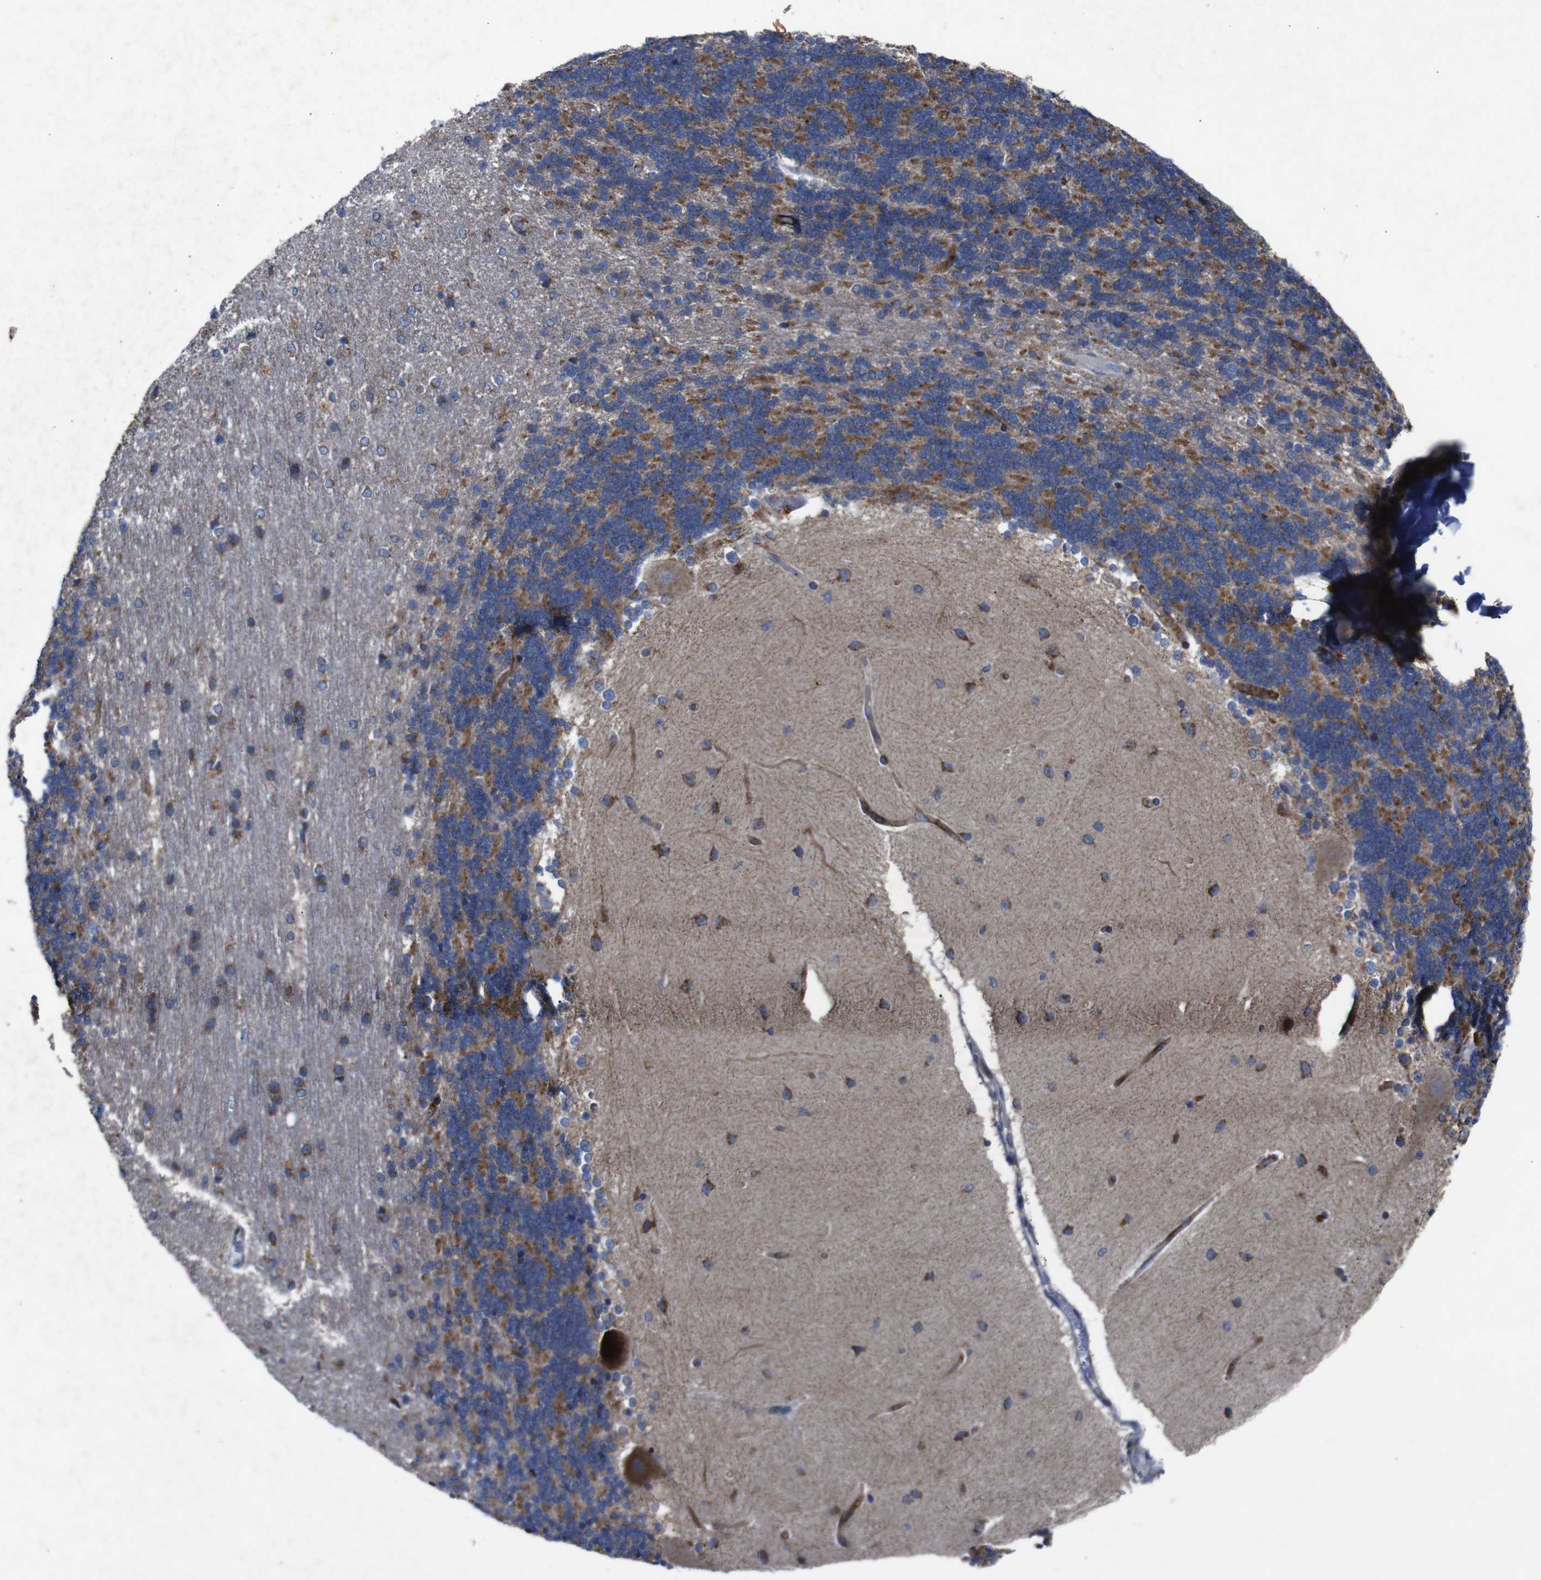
{"staining": {"intensity": "moderate", "quantity": "25%-75%", "location": "cytoplasmic/membranous"}, "tissue": "cerebellum", "cell_type": "Cells in granular layer", "image_type": "normal", "snomed": [{"axis": "morphology", "description": "Normal tissue, NOS"}, {"axis": "topography", "description": "Cerebellum"}], "caption": "Moderate cytoplasmic/membranous protein staining is present in about 25%-75% of cells in granular layer in cerebellum.", "gene": "CHST10", "patient": {"sex": "female", "age": 54}}